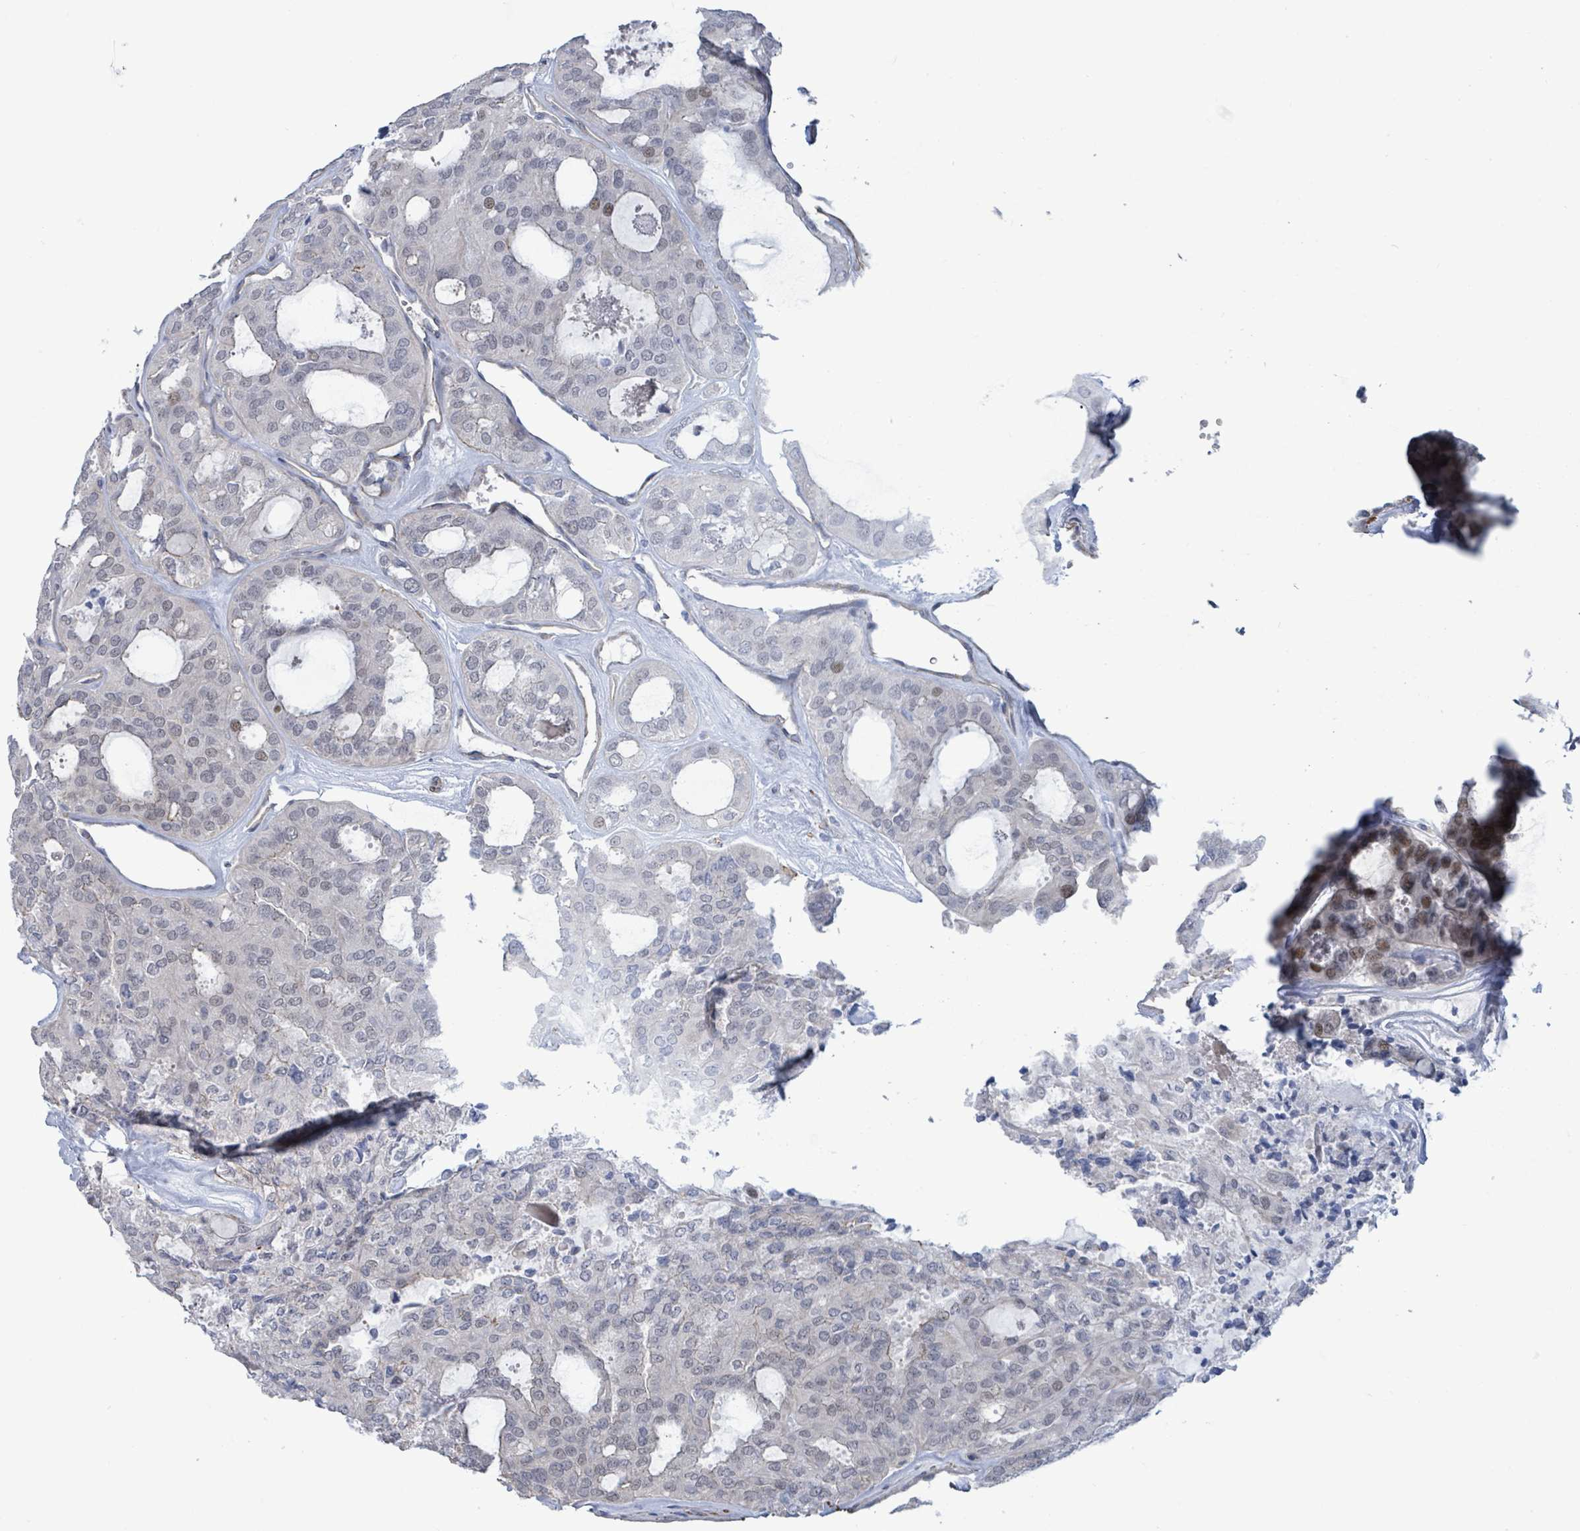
{"staining": {"intensity": "negative", "quantity": "none", "location": "none"}, "tissue": "thyroid cancer", "cell_type": "Tumor cells", "image_type": "cancer", "snomed": [{"axis": "morphology", "description": "Follicular adenoma carcinoma, NOS"}, {"axis": "topography", "description": "Thyroid gland"}], "caption": "Human thyroid follicular adenoma carcinoma stained for a protein using immunohistochemistry (IHC) shows no positivity in tumor cells.", "gene": "DMRTC1B", "patient": {"sex": "male", "age": 75}}